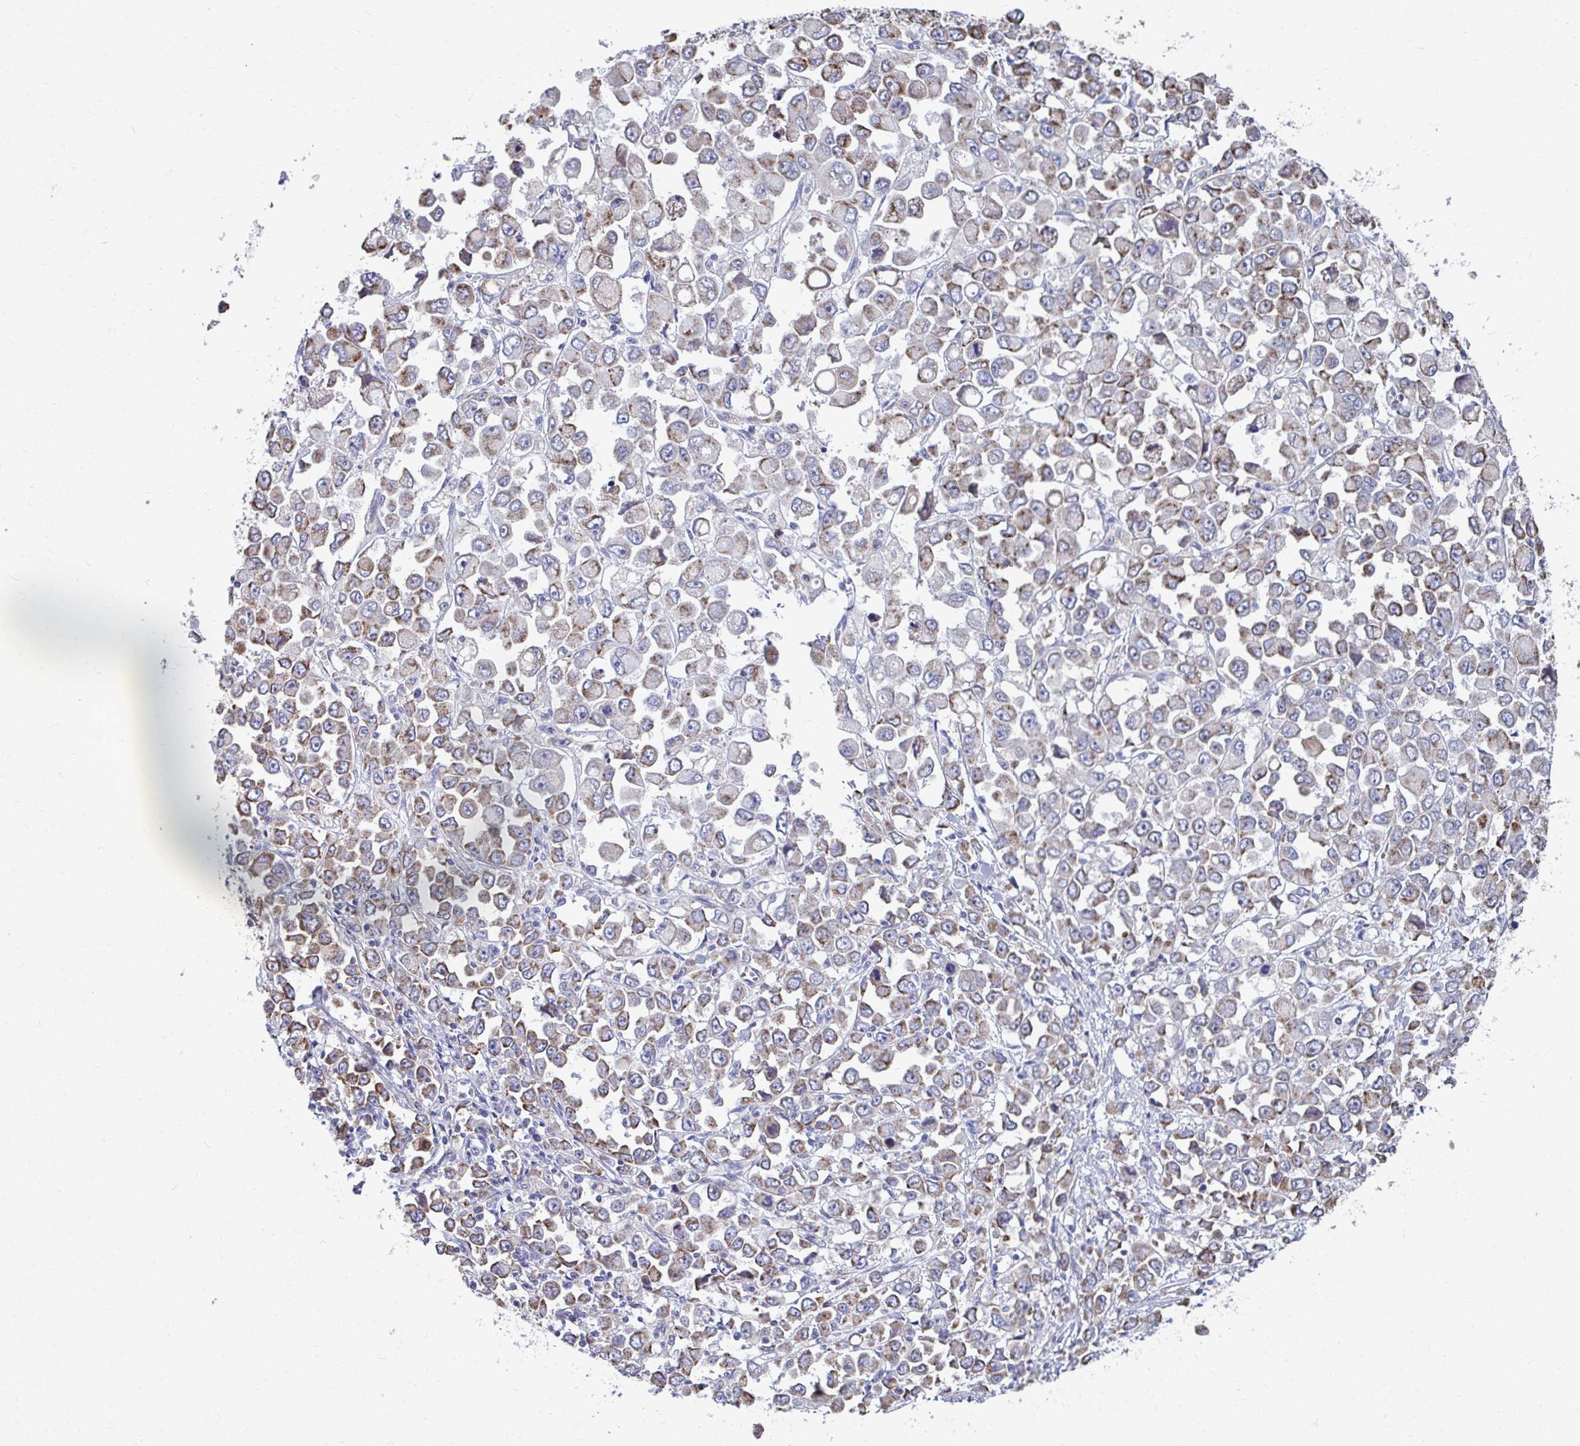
{"staining": {"intensity": "weak", "quantity": ">75%", "location": "cytoplasmic/membranous"}, "tissue": "stomach cancer", "cell_type": "Tumor cells", "image_type": "cancer", "snomed": [{"axis": "morphology", "description": "Adenocarcinoma, NOS"}, {"axis": "topography", "description": "Stomach, upper"}], "caption": "A low amount of weak cytoplasmic/membranous staining is present in about >75% of tumor cells in adenocarcinoma (stomach) tissue. (DAB IHC, brown staining for protein, blue staining for nuclei).", "gene": "FKBP2", "patient": {"sex": "male", "age": 70}}